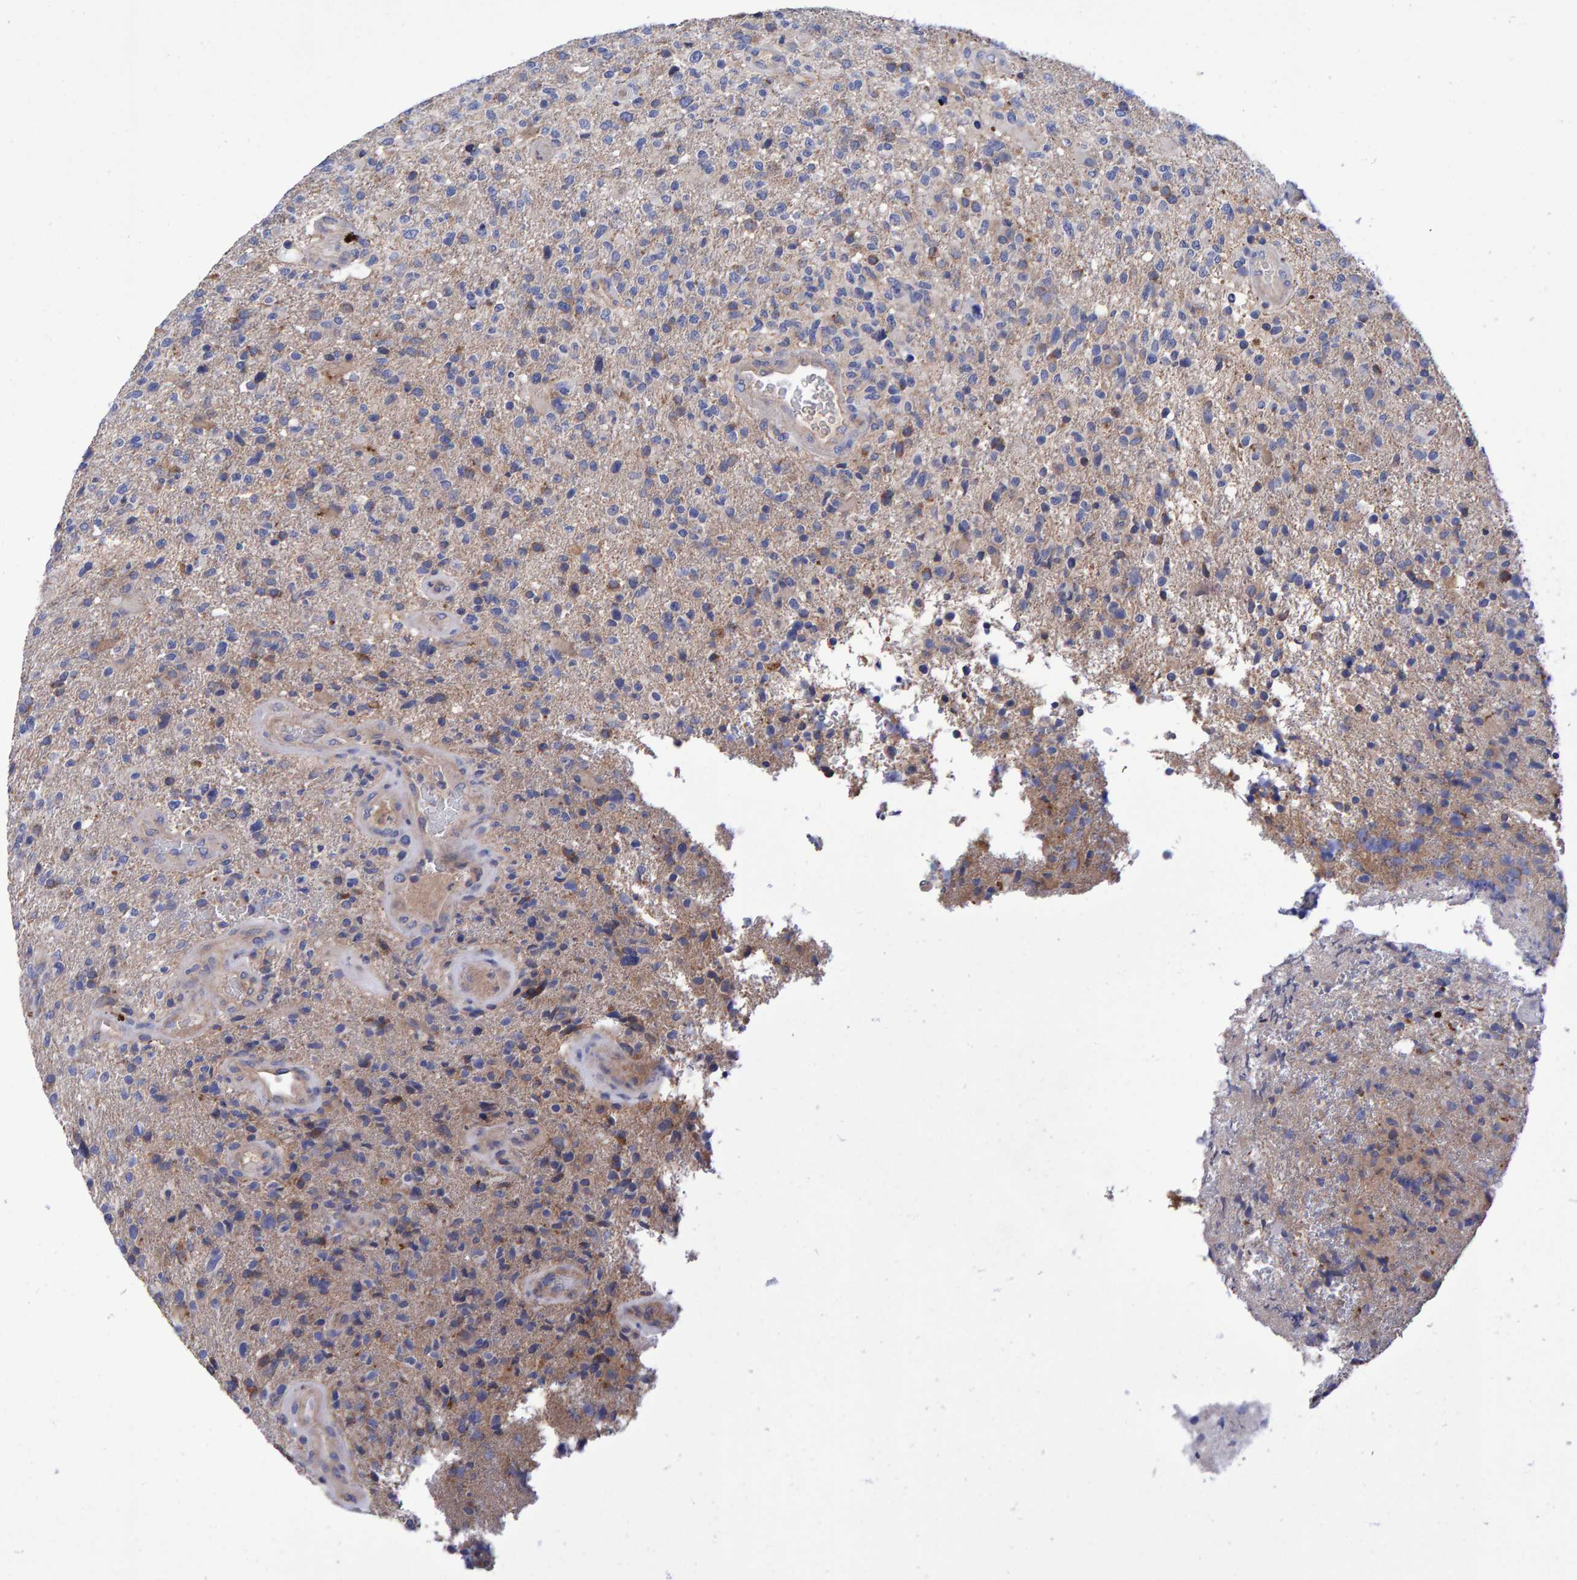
{"staining": {"intensity": "weak", "quantity": "<25%", "location": "cytoplasmic/membranous"}, "tissue": "glioma", "cell_type": "Tumor cells", "image_type": "cancer", "snomed": [{"axis": "morphology", "description": "Glioma, malignant, High grade"}, {"axis": "topography", "description": "Brain"}], "caption": "Glioma stained for a protein using immunohistochemistry reveals no staining tumor cells.", "gene": "EFR3A", "patient": {"sex": "male", "age": 72}}